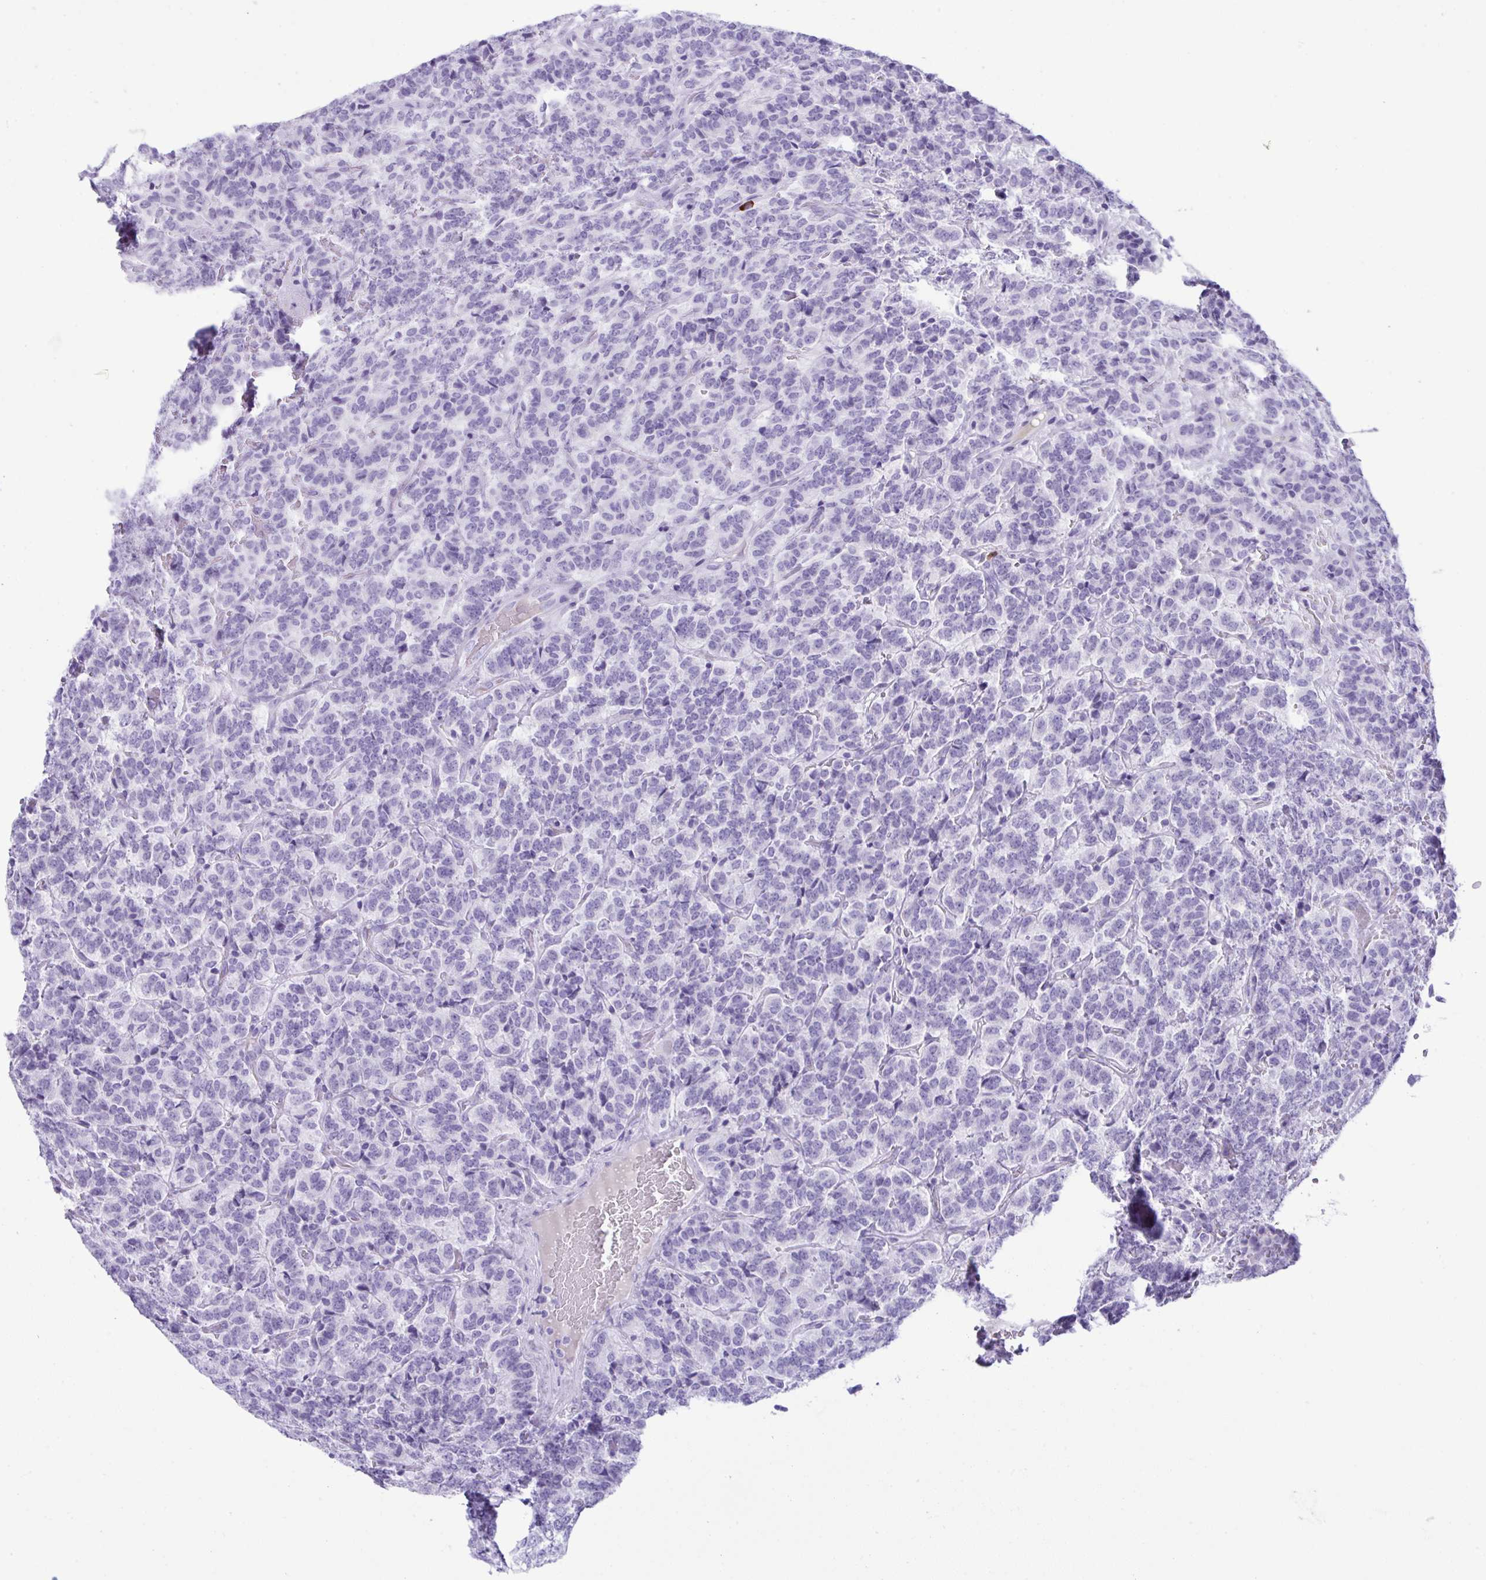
{"staining": {"intensity": "negative", "quantity": "none", "location": "none"}, "tissue": "carcinoid", "cell_type": "Tumor cells", "image_type": "cancer", "snomed": [{"axis": "morphology", "description": "Carcinoid, malignant, NOS"}, {"axis": "topography", "description": "Pancreas"}], "caption": "The image reveals no staining of tumor cells in carcinoid.", "gene": "JCHAIN", "patient": {"sex": "male", "age": 36}}